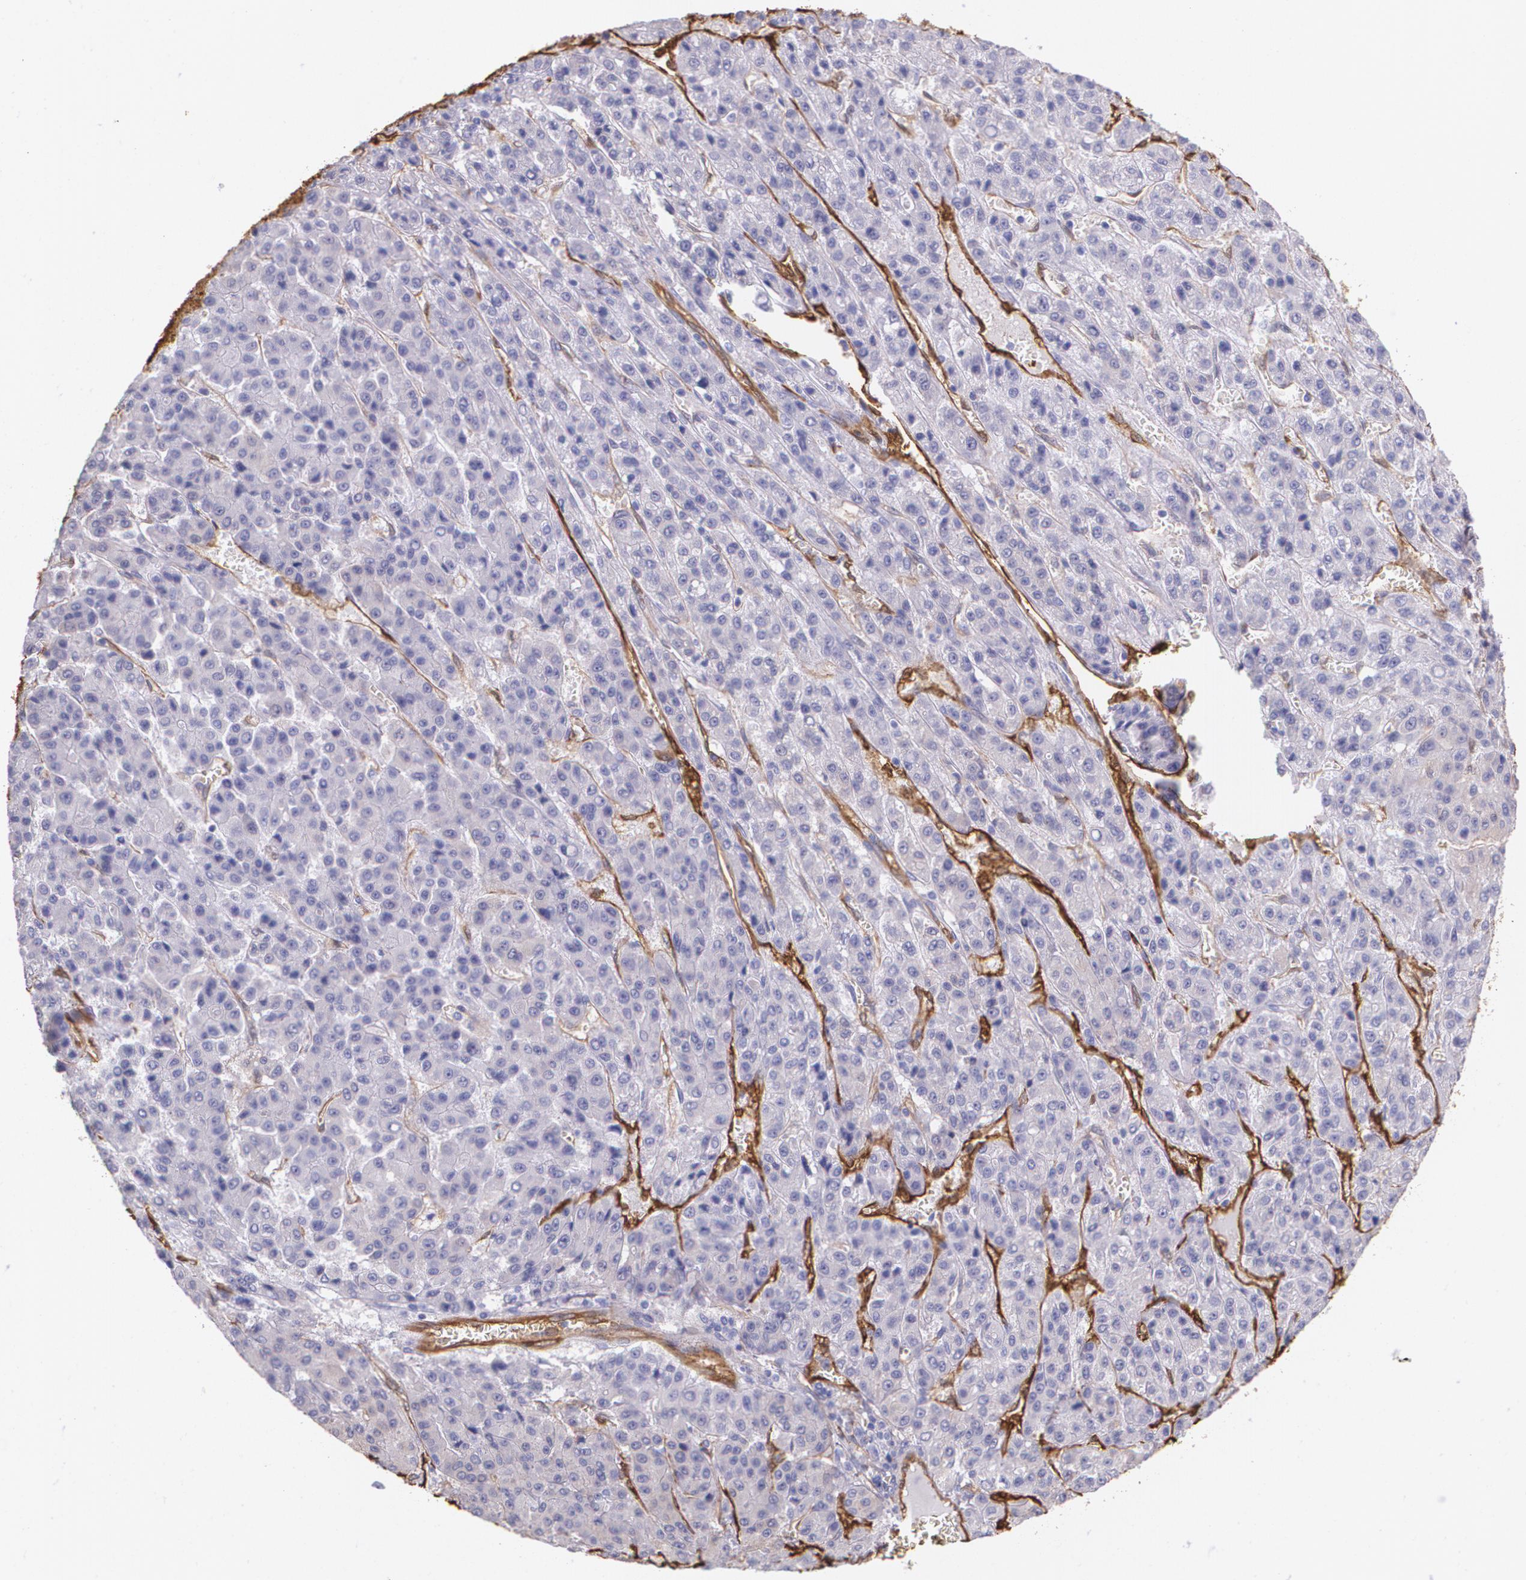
{"staining": {"intensity": "negative", "quantity": "none", "location": "none"}, "tissue": "liver cancer", "cell_type": "Tumor cells", "image_type": "cancer", "snomed": [{"axis": "morphology", "description": "Carcinoma, Hepatocellular, NOS"}, {"axis": "topography", "description": "Liver"}], "caption": "Human liver hepatocellular carcinoma stained for a protein using IHC displays no positivity in tumor cells.", "gene": "MMP2", "patient": {"sex": "male", "age": 70}}